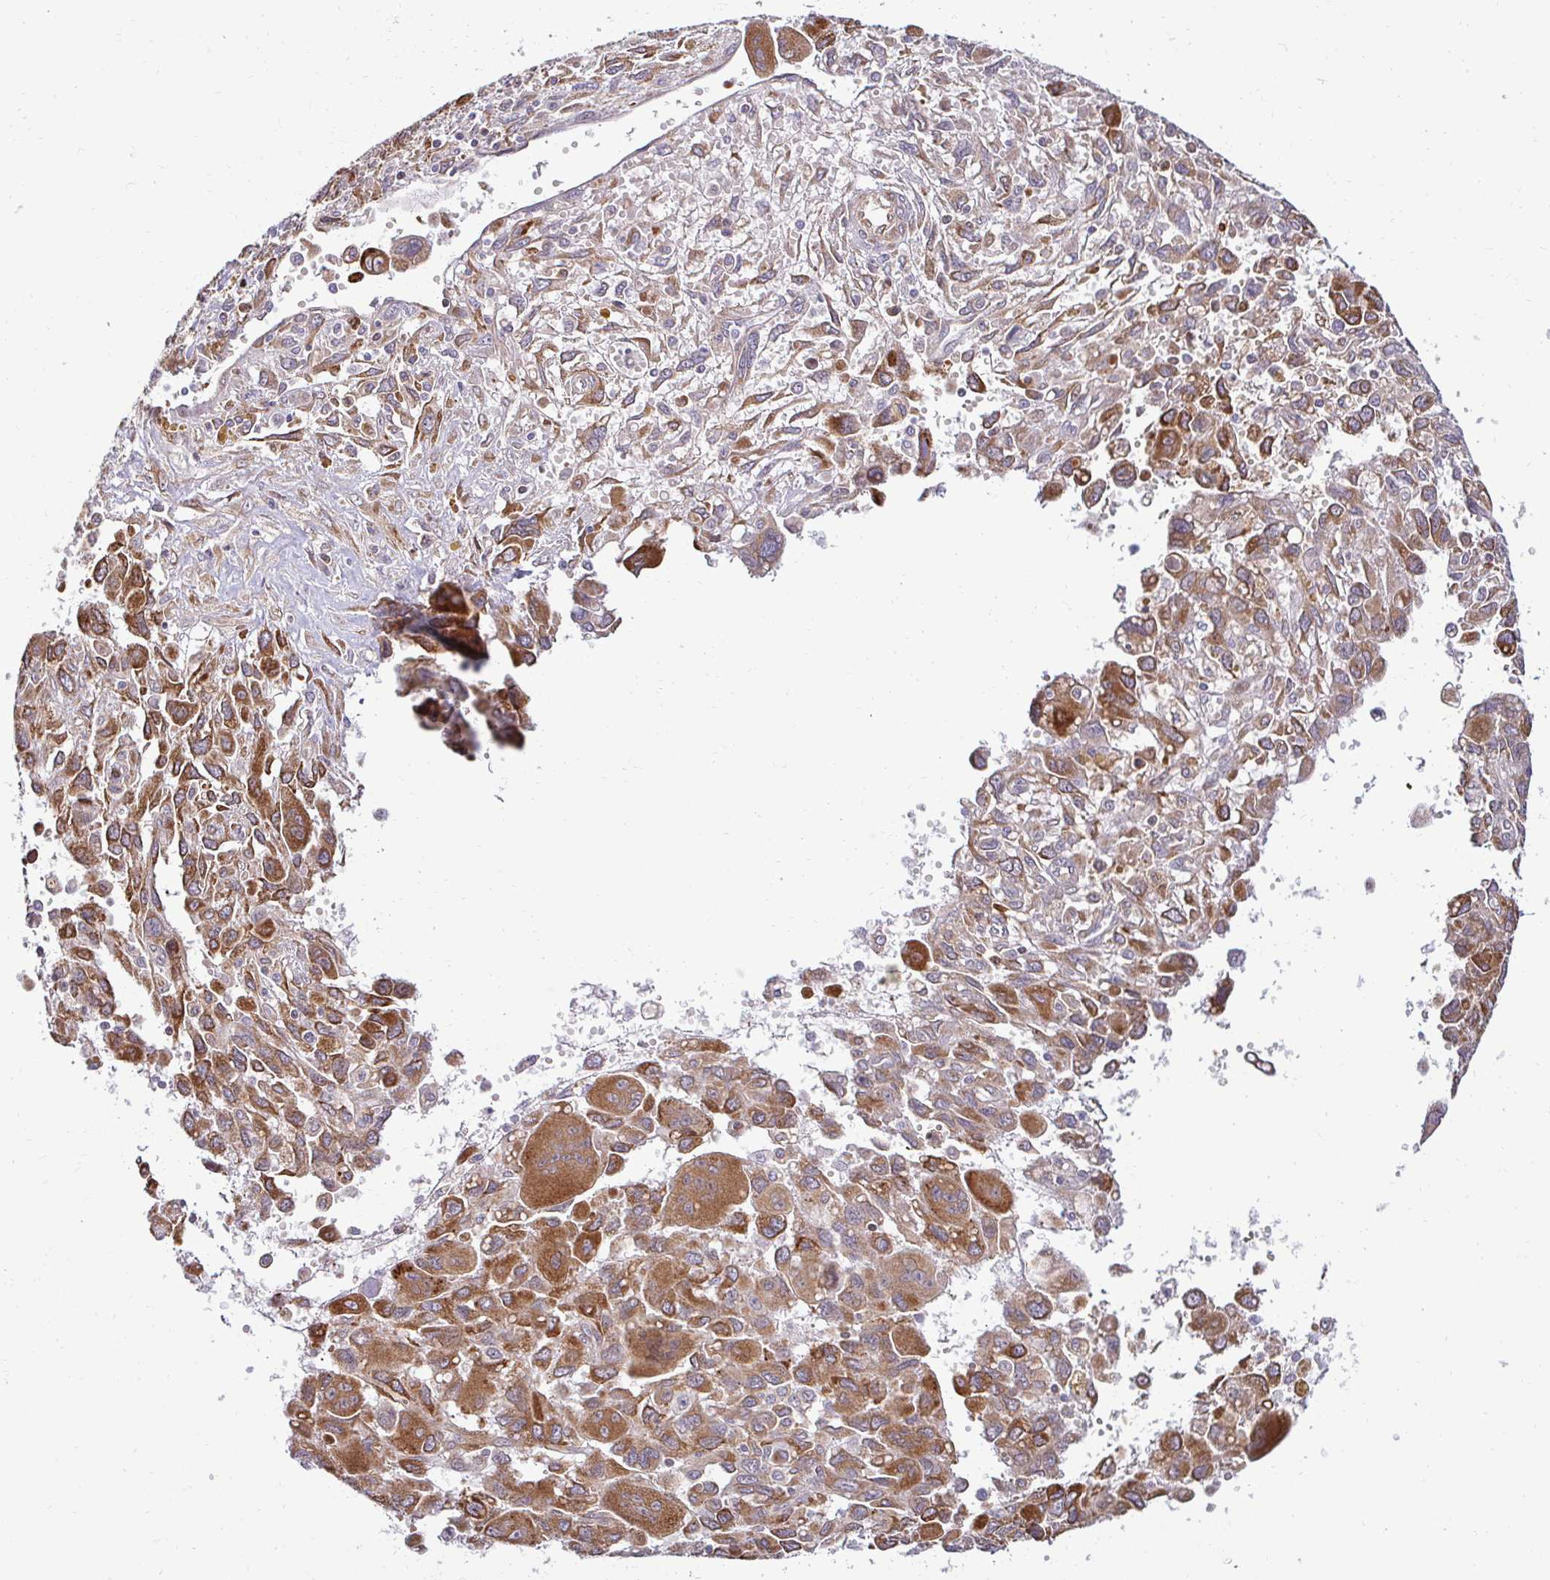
{"staining": {"intensity": "moderate", "quantity": ">75%", "location": "cytoplasmic/membranous"}, "tissue": "pancreatic cancer", "cell_type": "Tumor cells", "image_type": "cancer", "snomed": [{"axis": "morphology", "description": "Adenocarcinoma, NOS"}, {"axis": "topography", "description": "Pancreas"}], "caption": "Immunohistochemical staining of pancreatic adenocarcinoma demonstrates moderate cytoplasmic/membranous protein expression in about >75% of tumor cells. Using DAB (brown) and hematoxylin (blue) stains, captured at high magnification using brightfield microscopy.", "gene": "HPS1", "patient": {"sex": "female", "age": 47}}